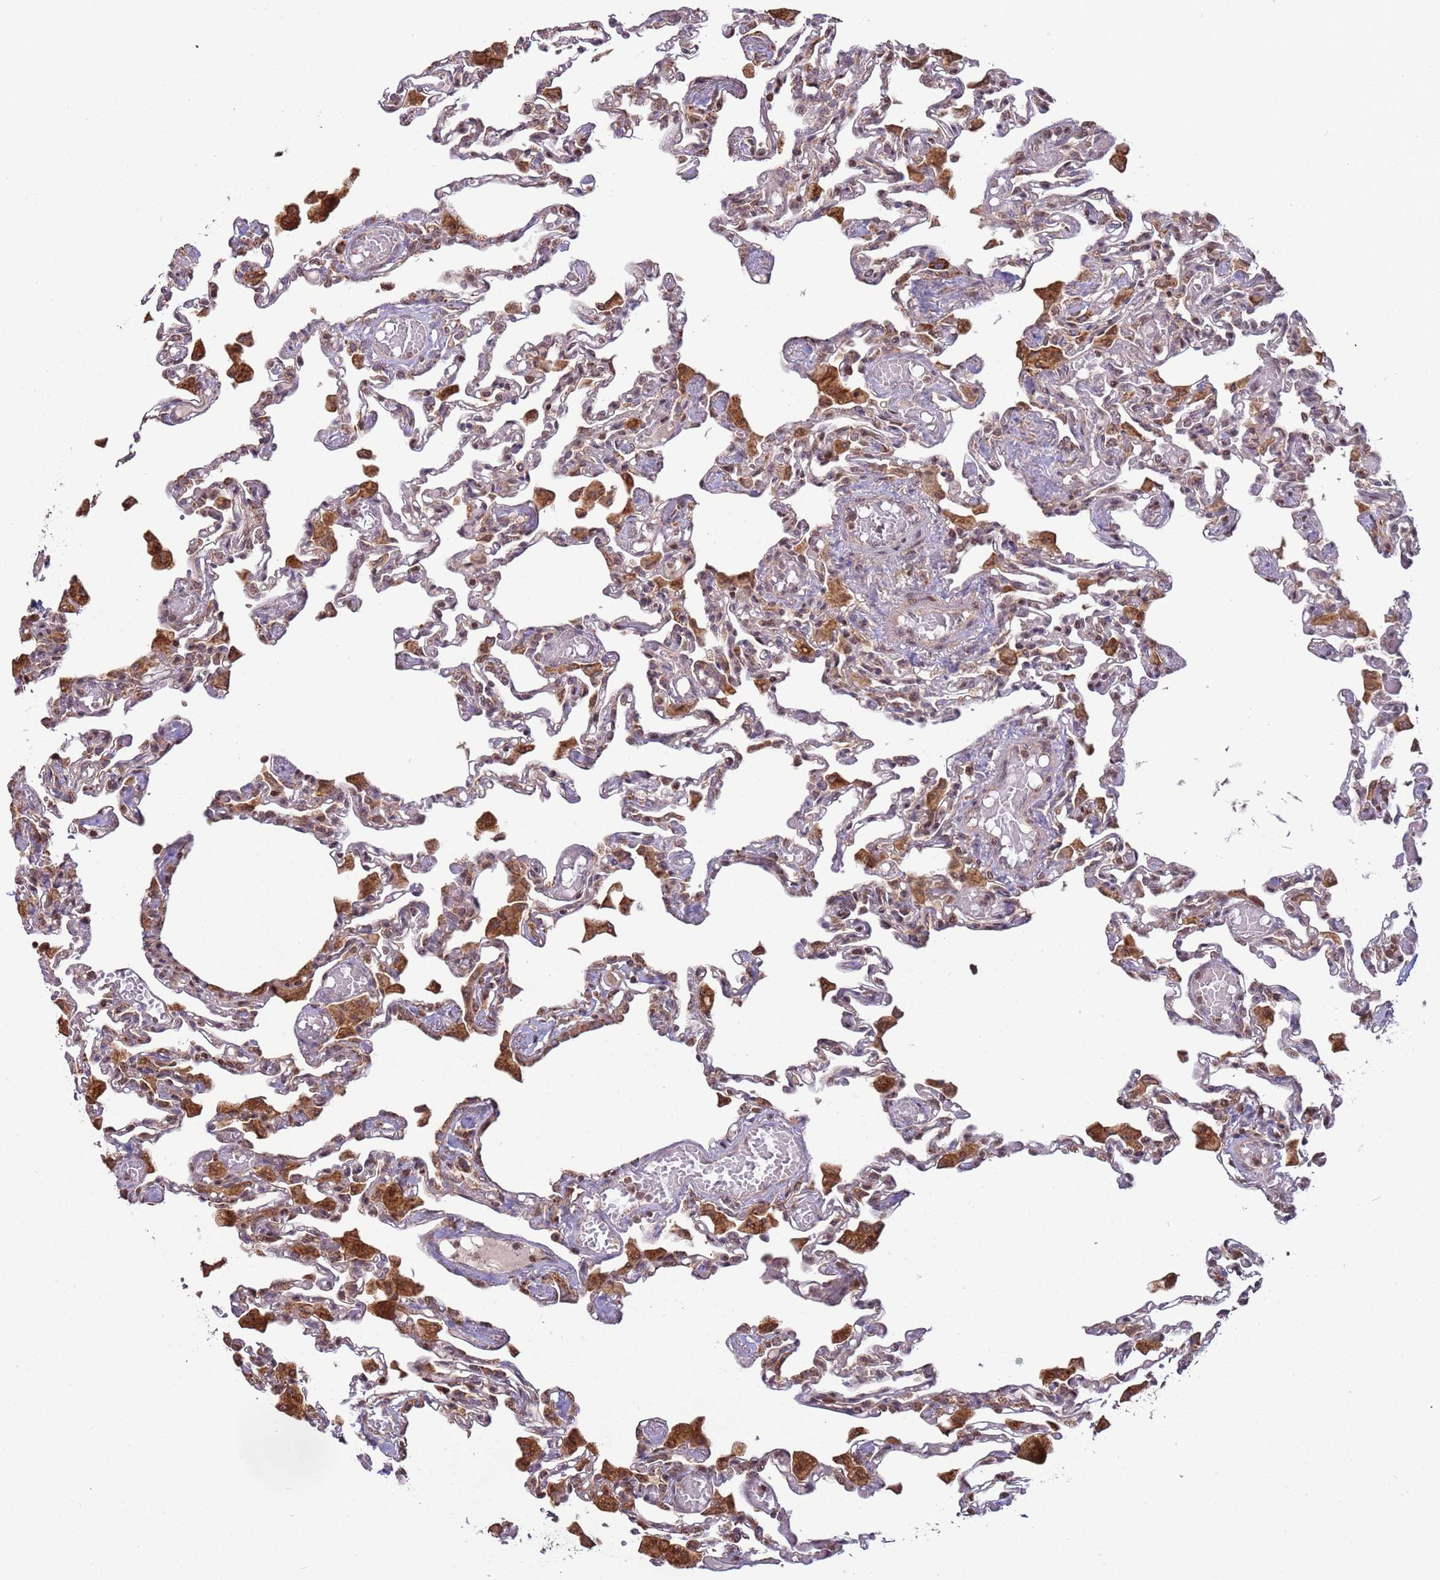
{"staining": {"intensity": "weak", "quantity": "25%-75%", "location": "cytoplasmic/membranous"}, "tissue": "lung", "cell_type": "Alveolar cells", "image_type": "normal", "snomed": [{"axis": "morphology", "description": "Normal tissue, NOS"}, {"axis": "topography", "description": "Bronchus"}, {"axis": "topography", "description": "Lung"}], "caption": "Protein staining exhibits weak cytoplasmic/membranous expression in about 25%-75% of alveolar cells in unremarkable lung.", "gene": "RCOR2", "patient": {"sex": "female", "age": 49}}